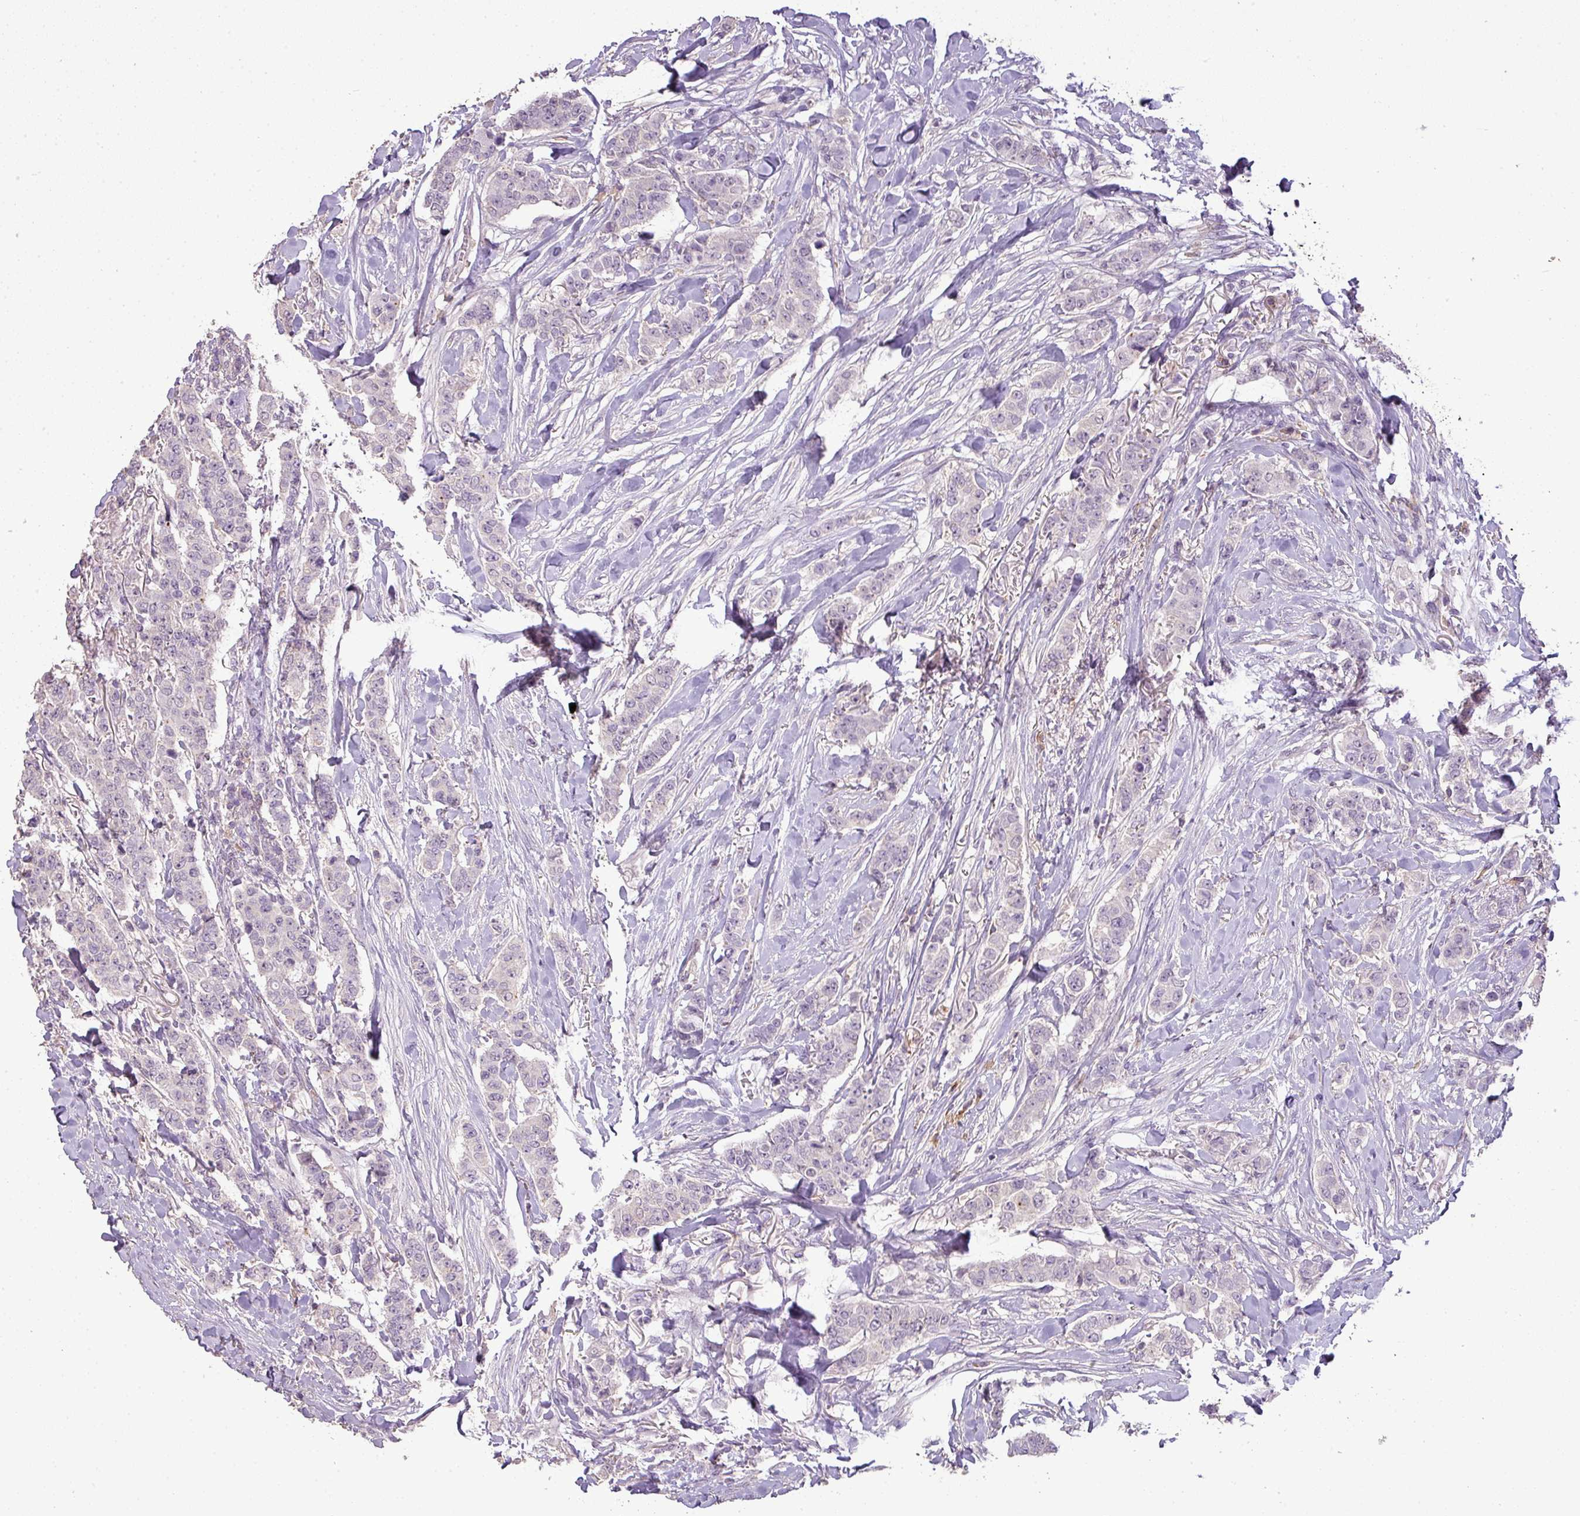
{"staining": {"intensity": "negative", "quantity": "none", "location": "none"}, "tissue": "breast cancer", "cell_type": "Tumor cells", "image_type": "cancer", "snomed": [{"axis": "morphology", "description": "Duct carcinoma"}, {"axis": "topography", "description": "Breast"}], "caption": "The micrograph displays no significant expression in tumor cells of breast cancer. Brightfield microscopy of IHC stained with DAB (3,3'-diaminobenzidine) (brown) and hematoxylin (blue), captured at high magnification.", "gene": "LY9", "patient": {"sex": "female", "age": 40}}